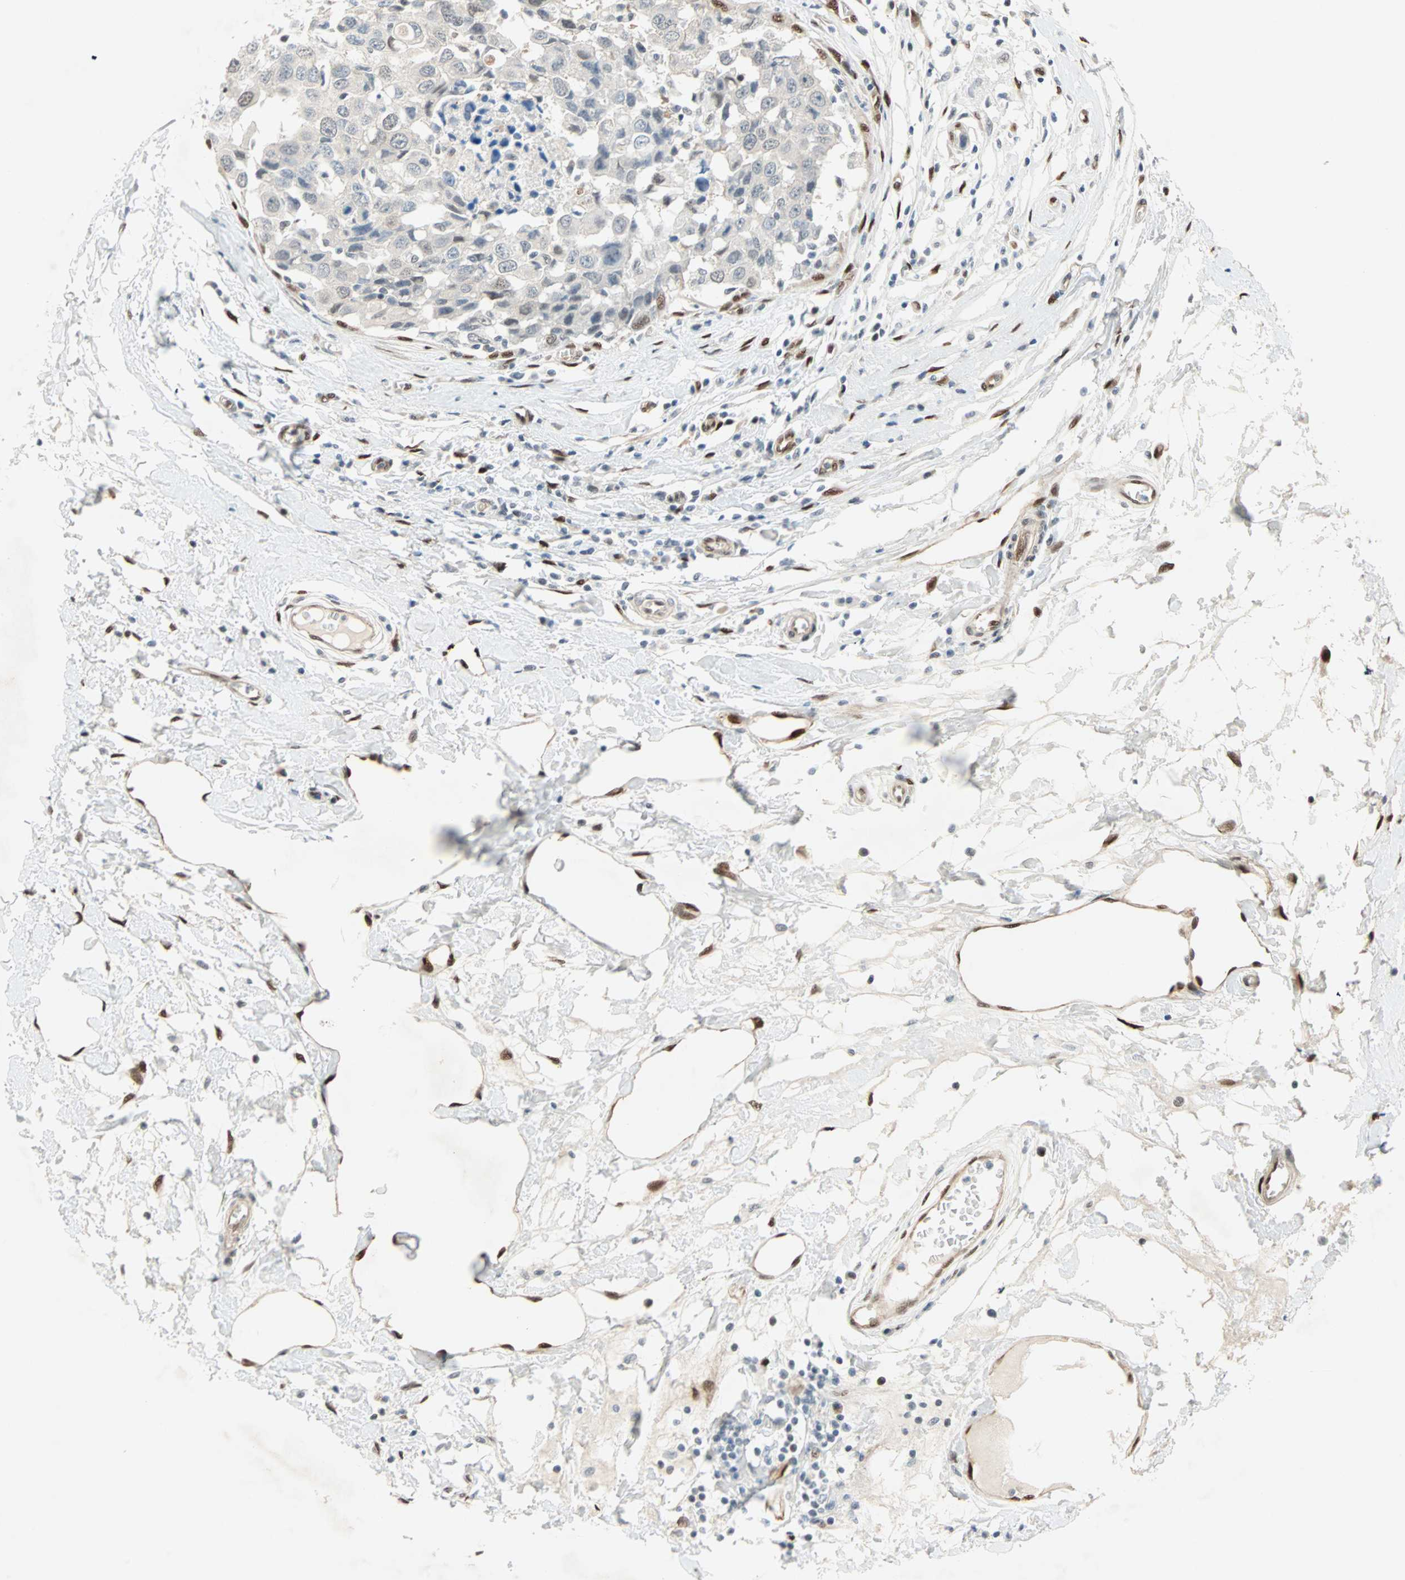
{"staining": {"intensity": "weak", "quantity": "25%-75%", "location": "nuclear"}, "tissue": "breast cancer", "cell_type": "Tumor cells", "image_type": "cancer", "snomed": [{"axis": "morphology", "description": "Duct carcinoma"}, {"axis": "topography", "description": "Breast"}], "caption": "Immunohistochemical staining of infiltrating ductal carcinoma (breast) shows low levels of weak nuclear expression in approximately 25%-75% of tumor cells.", "gene": "WWTR1", "patient": {"sex": "female", "age": 27}}